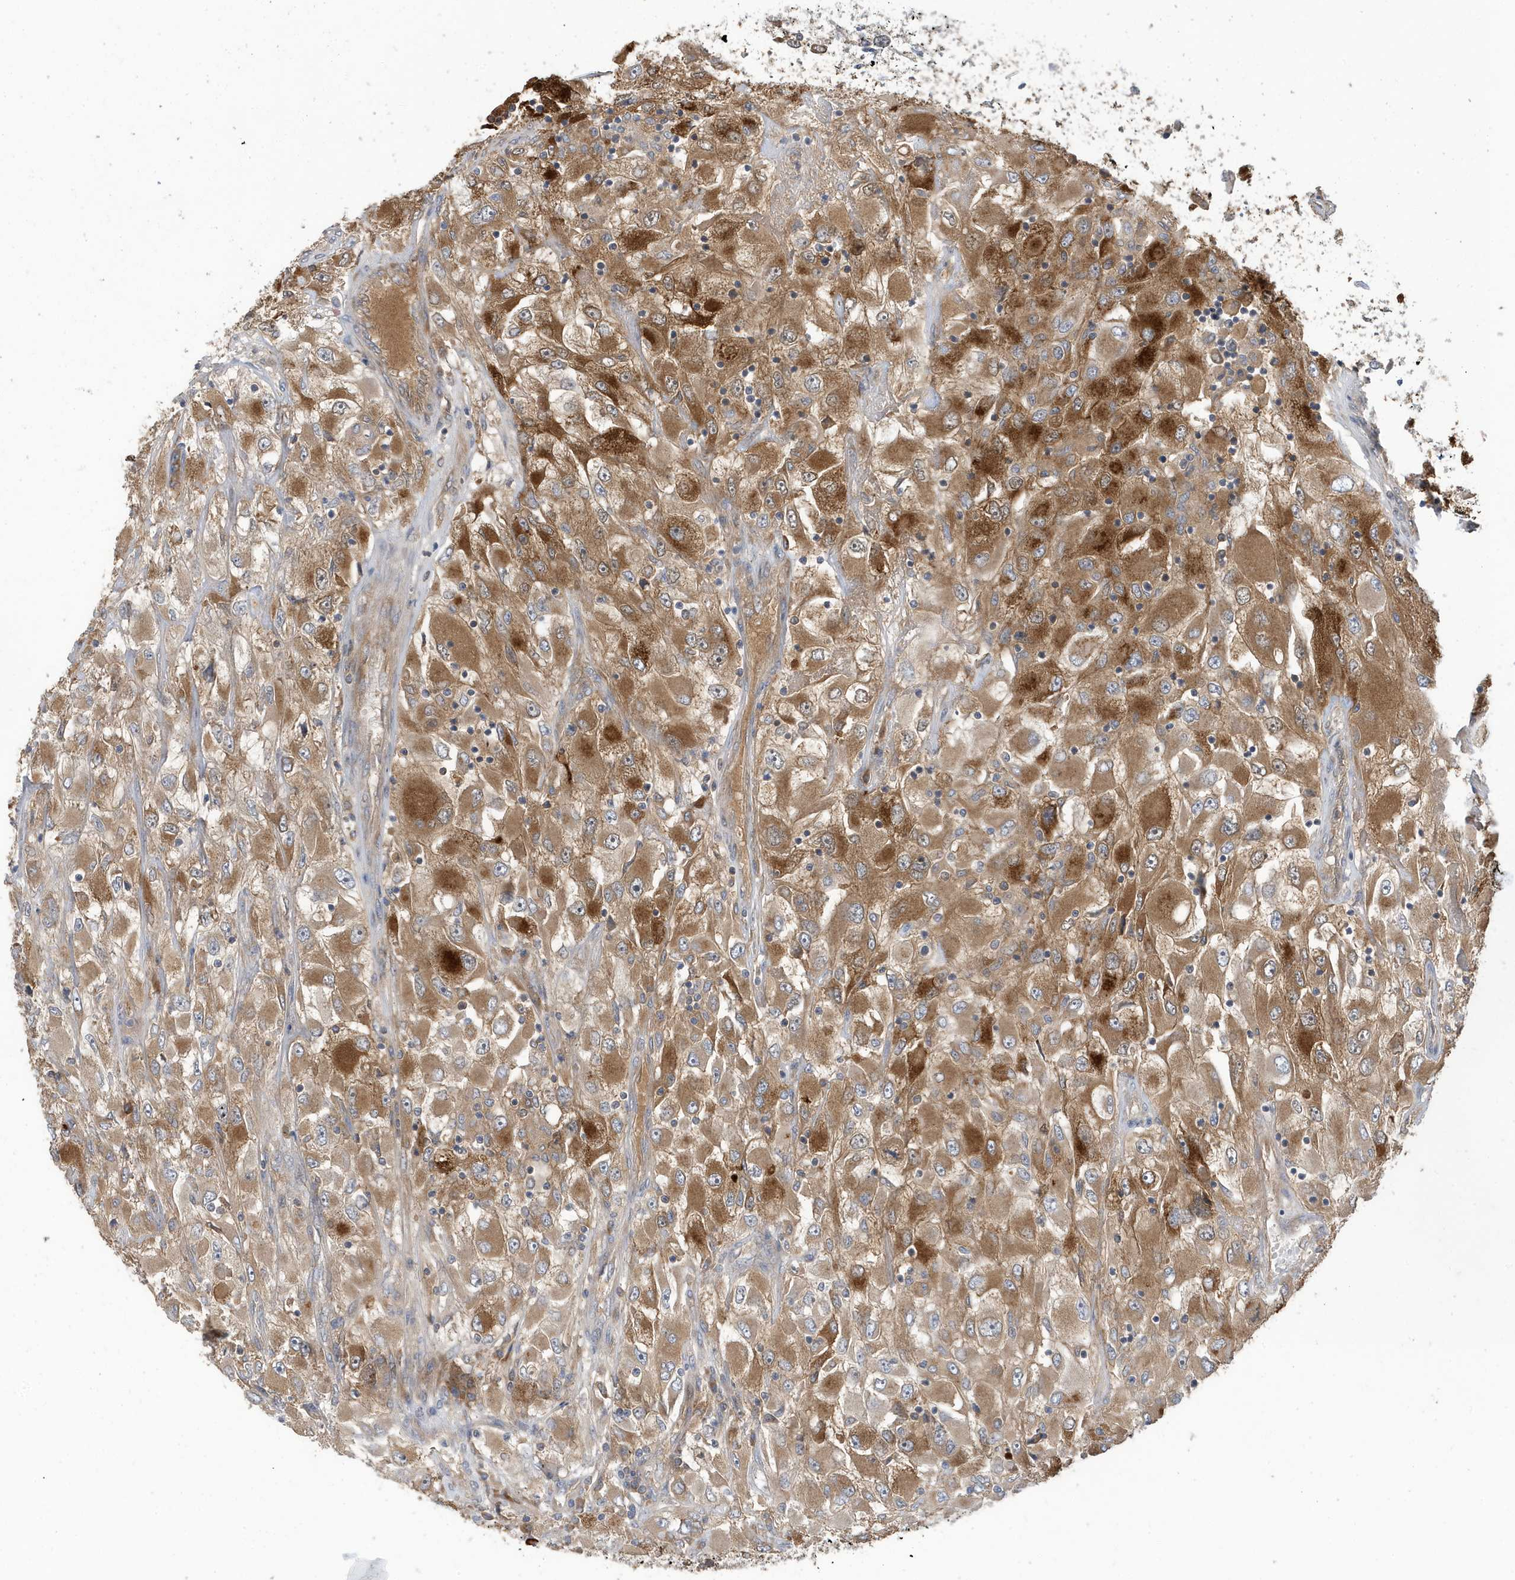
{"staining": {"intensity": "moderate", "quantity": ">75%", "location": "cytoplasmic/membranous"}, "tissue": "renal cancer", "cell_type": "Tumor cells", "image_type": "cancer", "snomed": [{"axis": "morphology", "description": "Adenocarcinoma, NOS"}, {"axis": "topography", "description": "Kidney"}], "caption": "Human adenocarcinoma (renal) stained for a protein (brown) shows moderate cytoplasmic/membranous positive positivity in about >75% of tumor cells.", "gene": "LAPTM4A", "patient": {"sex": "female", "age": 52}}